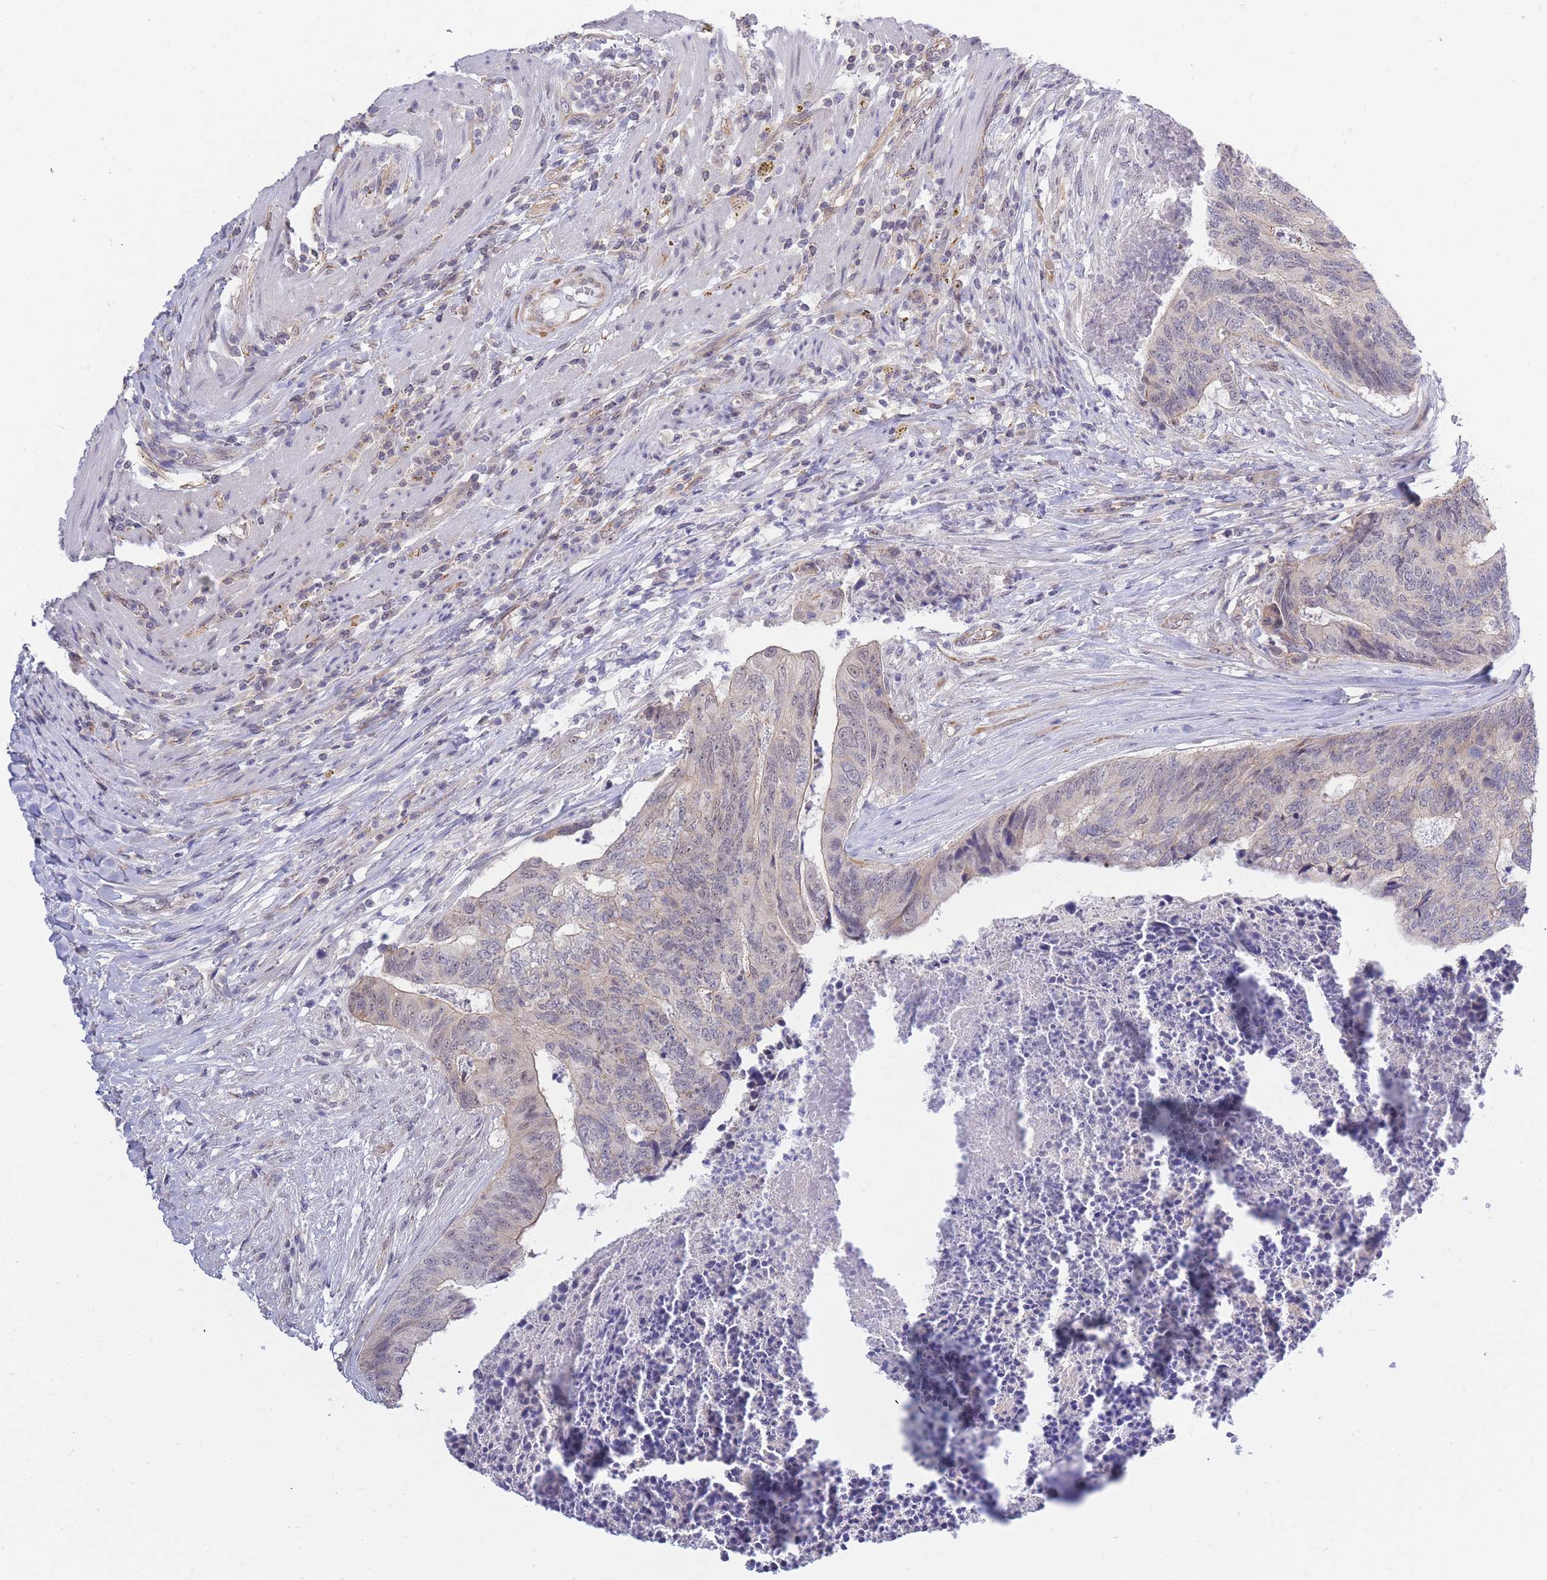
{"staining": {"intensity": "weak", "quantity": "<25%", "location": "cytoplasmic/membranous"}, "tissue": "colorectal cancer", "cell_type": "Tumor cells", "image_type": "cancer", "snomed": [{"axis": "morphology", "description": "Adenocarcinoma, NOS"}, {"axis": "topography", "description": "Colon"}], "caption": "An image of human colorectal cancer (adenocarcinoma) is negative for staining in tumor cells. (Brightfield microscopy of DAB immunohistochemistry at high magnification).", "gene": "C19orf25", "patient": {"sex": "female", "age": 67}}